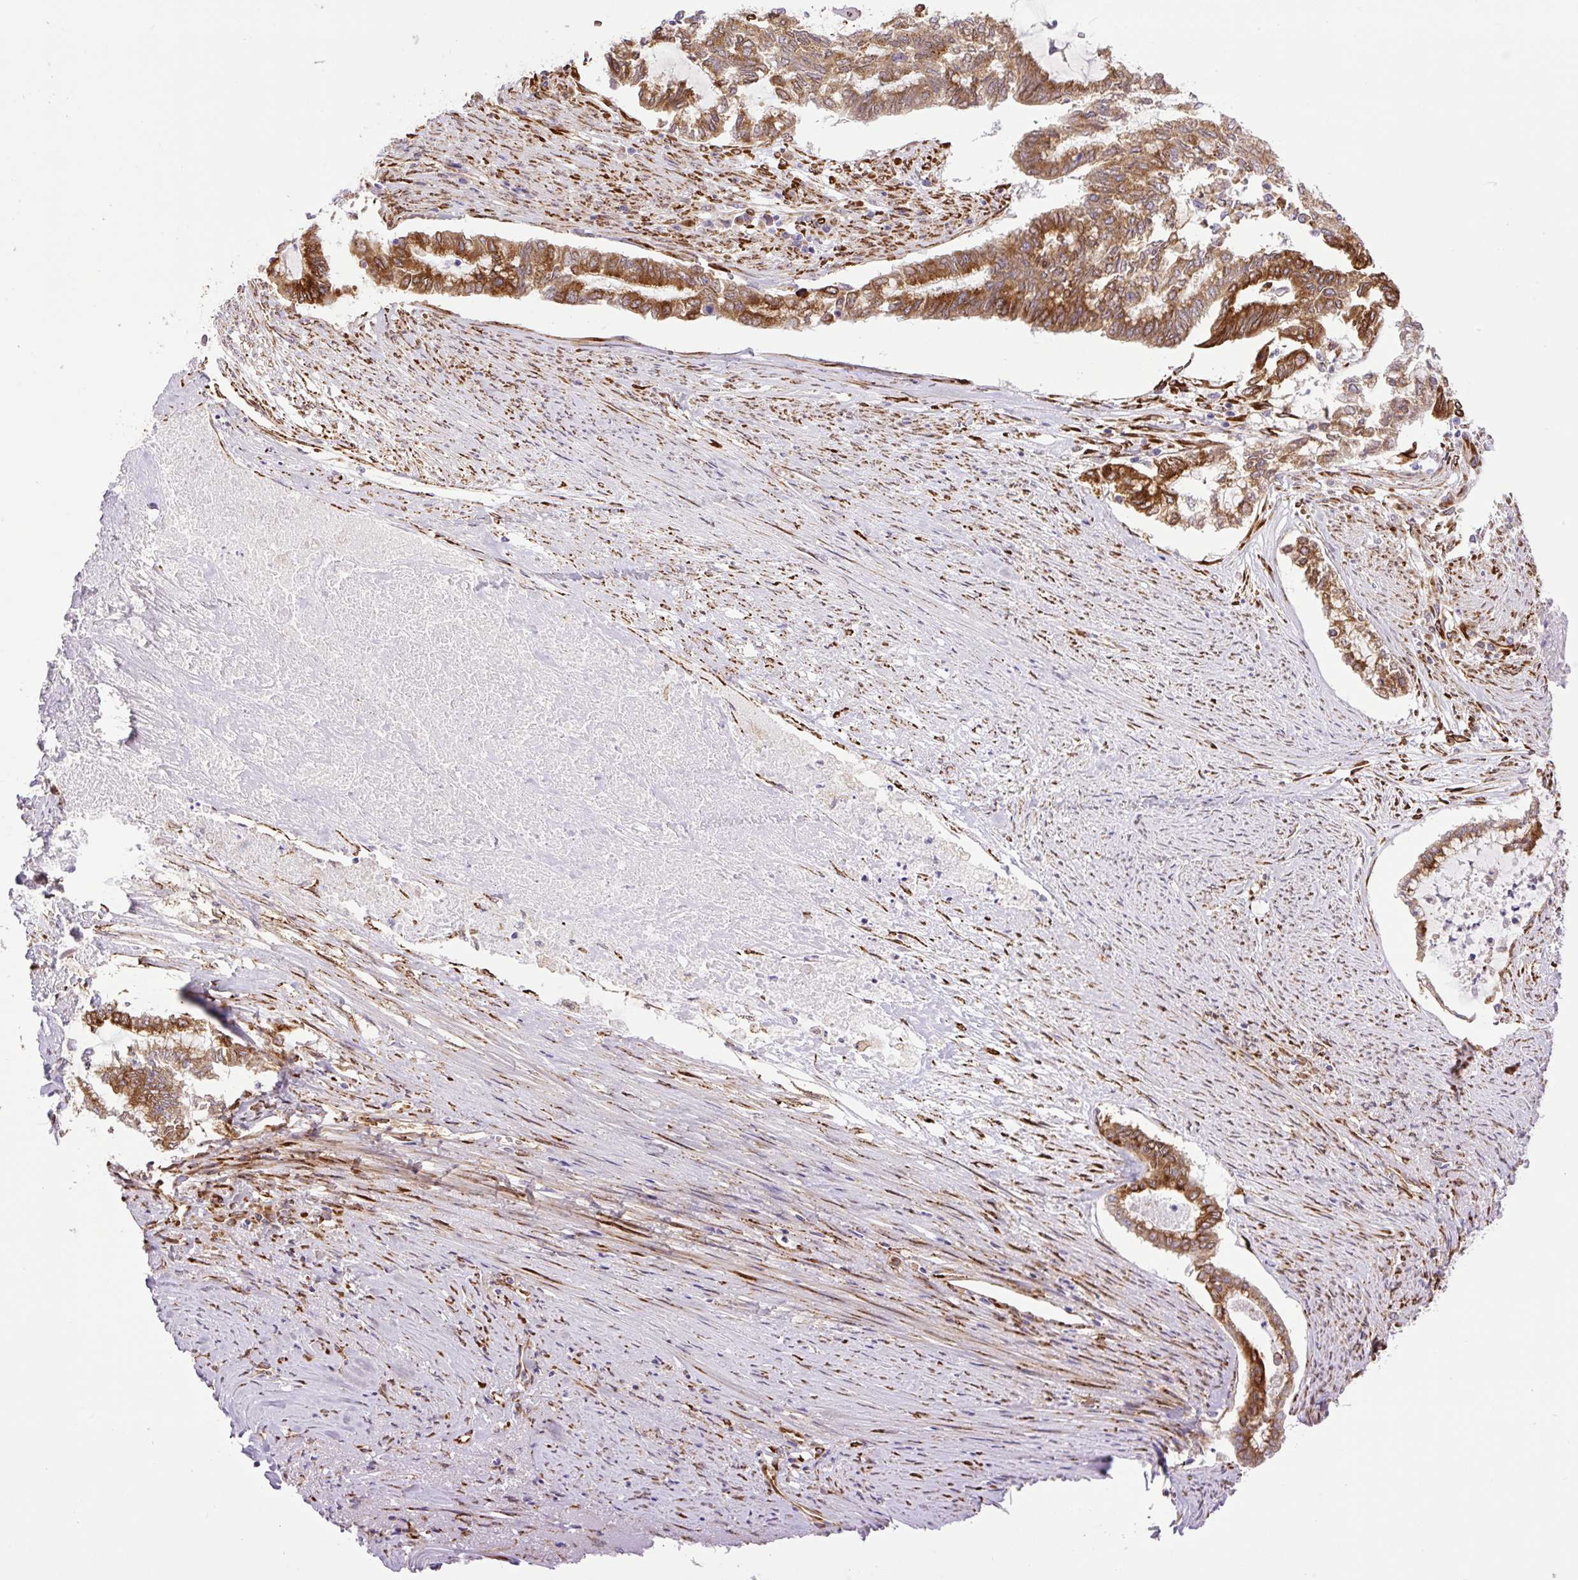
{"staining": {"intensity": "moderate", "quantity": ">75%", "location": "cytoplasmic/membranous"}, "tissue": "endometrial cancer", "cell_type": "Tumor cells", "image_type": "cancer", "snomed": [{"axis": "morphology", "description": "Adenocarcinoma, NOS"}, {"axis": "topography", "description": "Endometrium"}], "caption": "Immunohistochemistry (DAB (3,3'-diaminobenzidine)) staining of endometrial adenocarcinoma demonstrates moderate cytoplasmic/membranous protein positivity in about >75% of tumor cells.", "gene": "RAB30", "patient": {"sex": "female", "age": 79}}